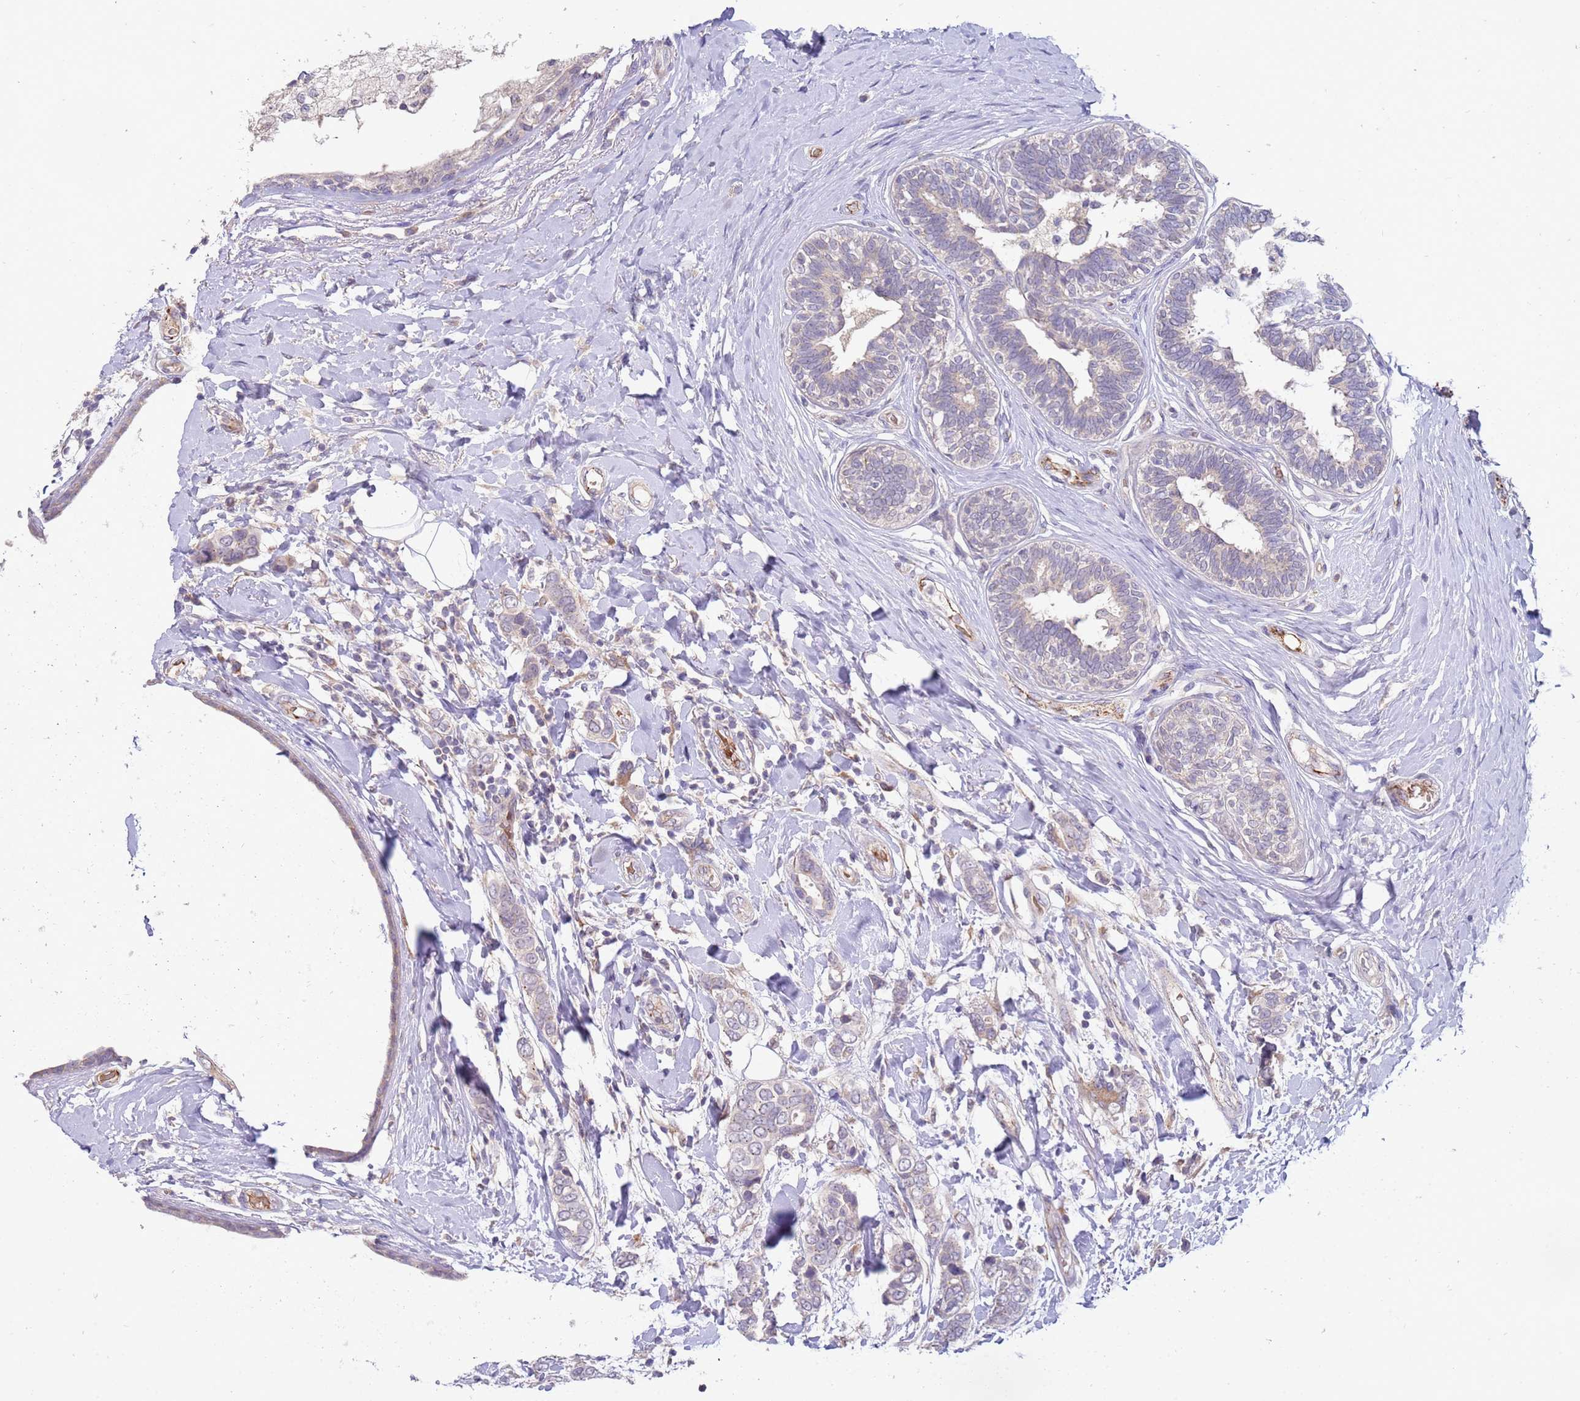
{"staining": {"intensity": "negative", "quantity": "none", "location": "none"}, "tissue": "breast cancer", "cell_type": "Tumor cells", "image_type": "cancer", "snomed": [{"axis": "morphology", "description": "Lobular carcinoma"}, {"axis": "topography", "description": "Breast"}], "caption": "Tumor cells are negative for brown protein staining in lobular carcinoma (breast). The staining is performed using DAB (3,3'-diaminobenzidine) brown chromogen with nuclei counter-stained in using hematoxylin.", "gene": "NMUR2", "patient": {"sex": "female", "age": 51}}